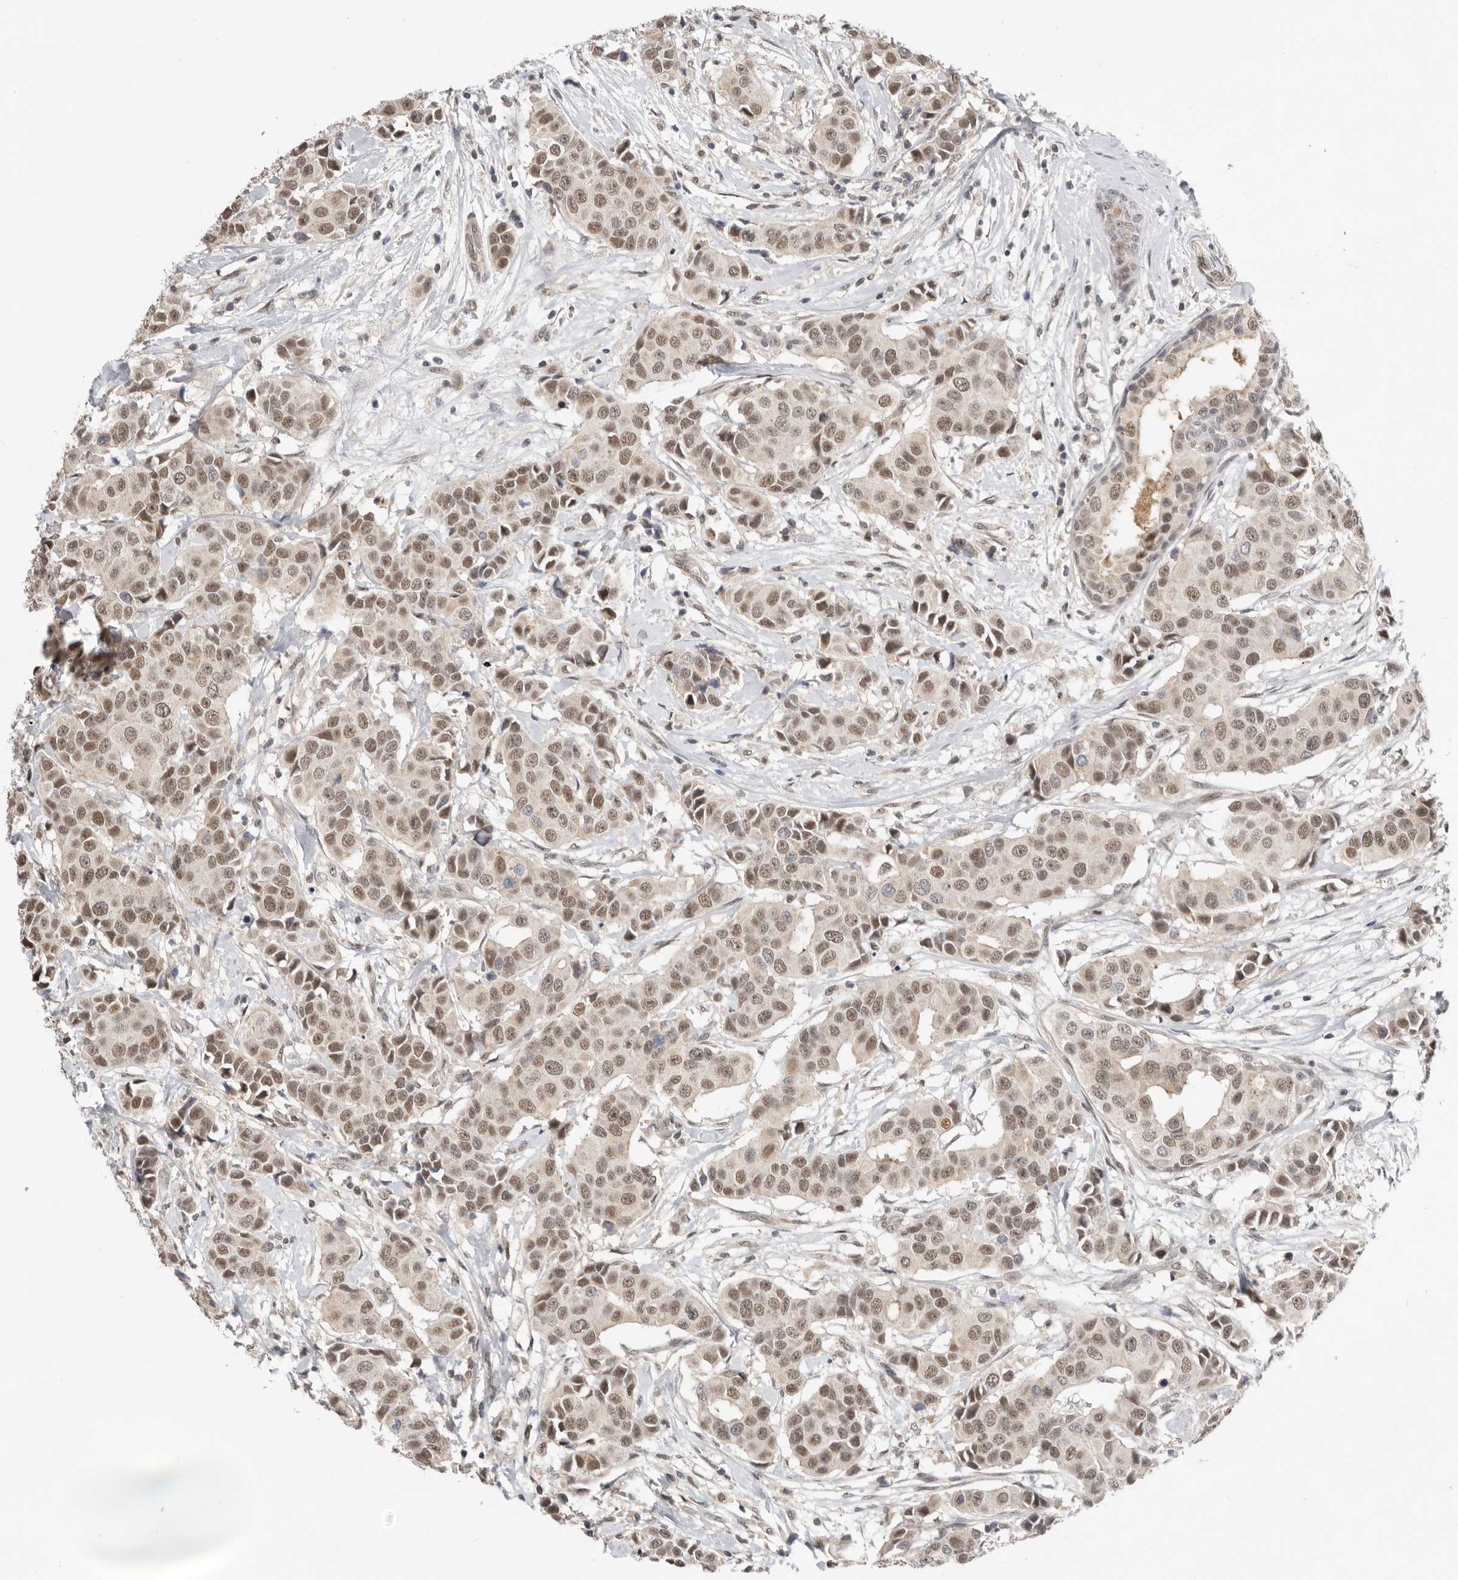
{"staining": {"intensity": "moderate", "quantity": ">75%", "location": "nuclear"}, "tissue": "breast cancer", "cell_type": "Tumor cells", "image_type": "cancer", "snomed": [{"axis": "morphology", "description": "Normal tissue, NOS"}, {"axis": "morphology", "description": "Duct carcinoma"}, {"axis": "topography", "description": "Breast"}], "caption": "Protein expression analysis of breast infiltrating ductal carcinoma exhibits moderate nuclear positivity in about >75% of tumor cells. Using DAB (brown) and hematoxylin (blue) stains, captured at high magnification using brightfield microscopy.", "gene": "BRCA2", "patient": {"sex": "female", "age": 39}}